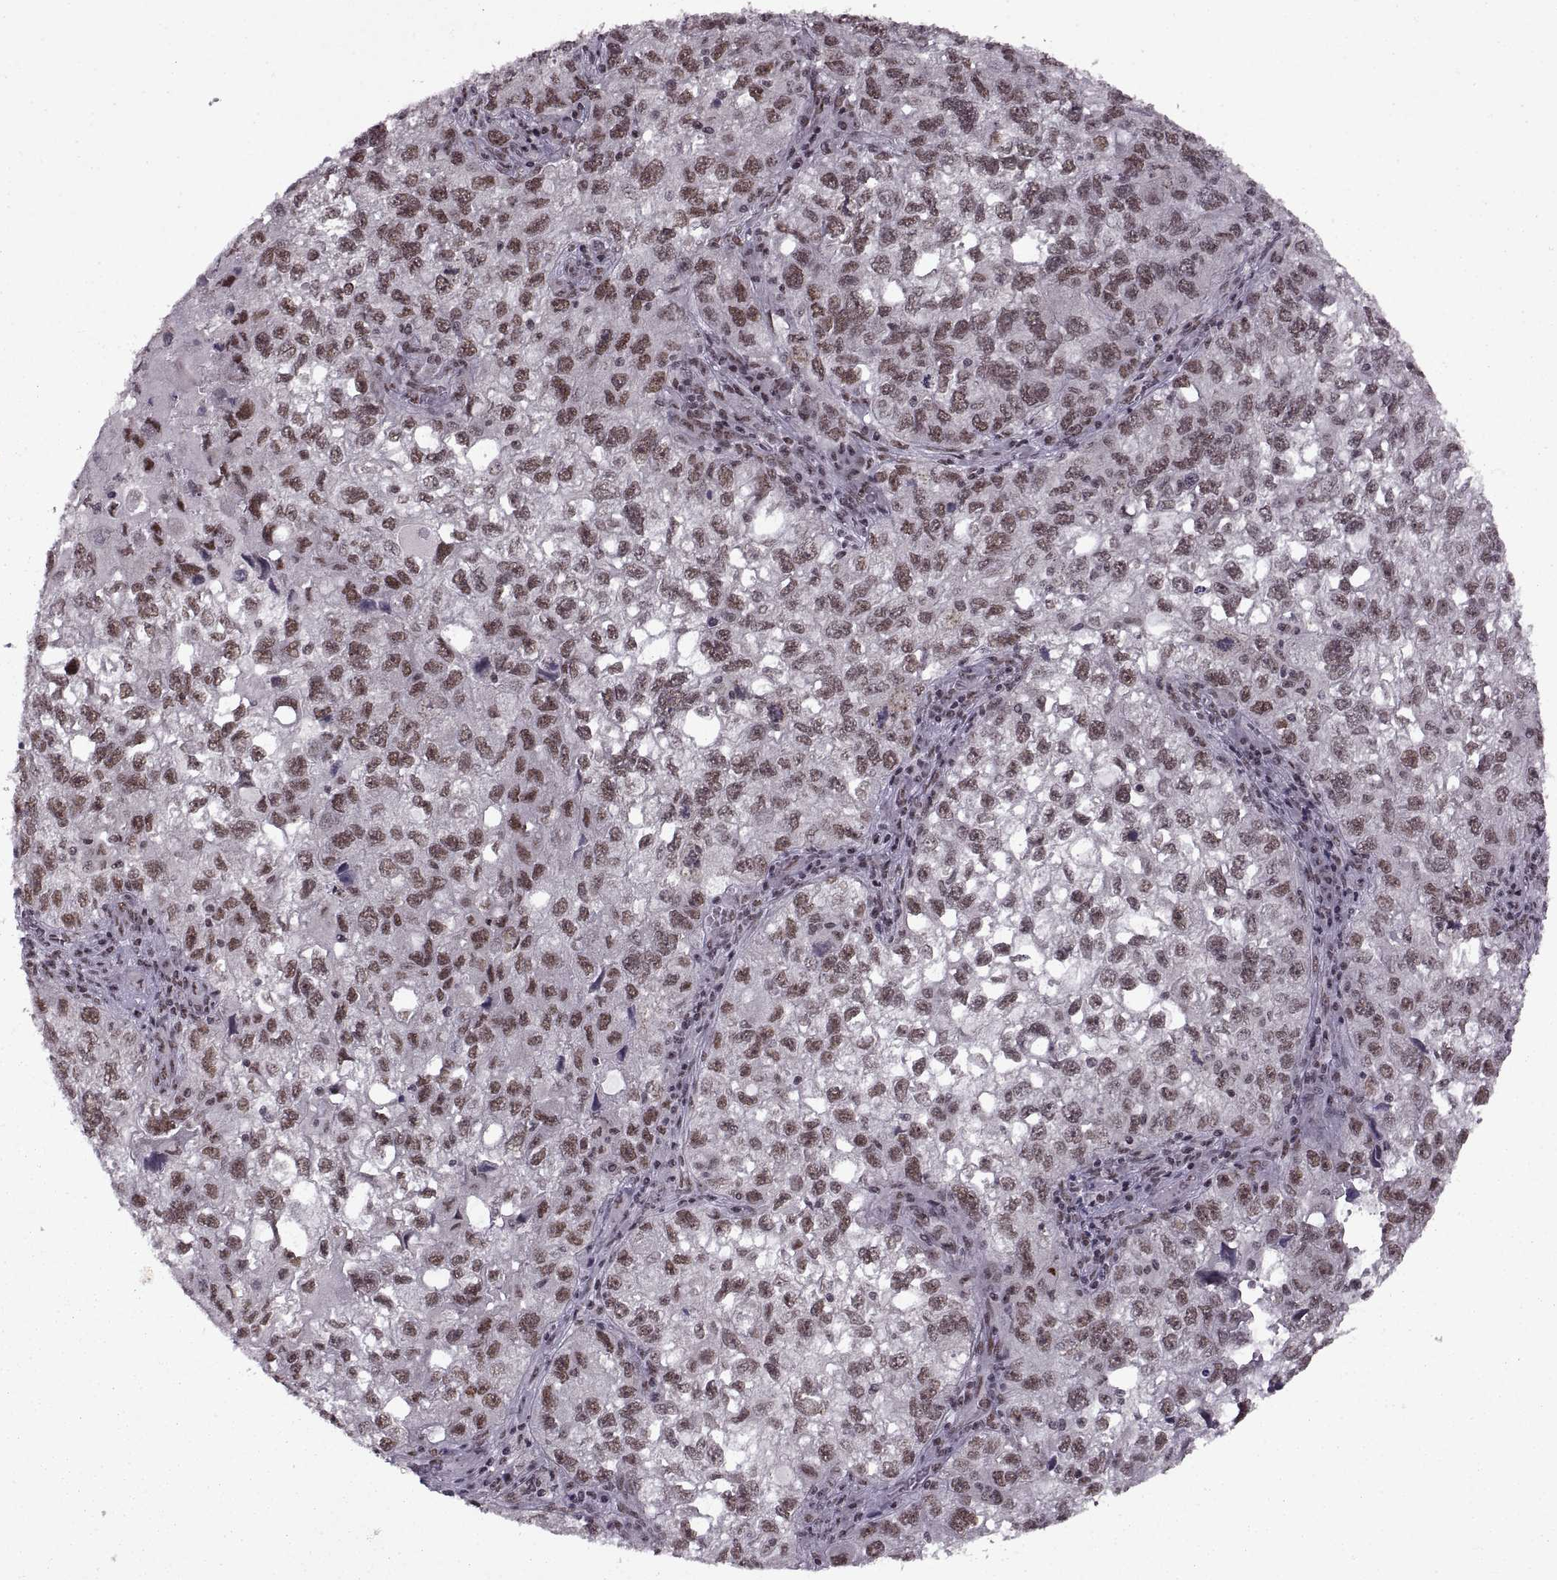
{"staining": {"intensity": "moderate", "quantity": ">75%", "location": "nuclear"}, "tissue": "cervical cancer", "cell_type": "Tumor cells", "image_type": "cancer", "snomed": [{"axis": "morphology", "description": "Squamous cell carcinoma, NOS"}, {"axis": "topography", "description": "Cervix"}], "caption": "Protein expression analysis of human squamous cell carcinoma (cervical) reveals moderate nuclear expression in about >75% of tumor cells. The staining is performed using DAB (3,3'-diaminobenzidine) brown chromogen to label protein expression. The nuclei are counter-stained blue using hematoxylin.", "gene": "MT1E", "patient": {"sex": "female", "age": 55}}